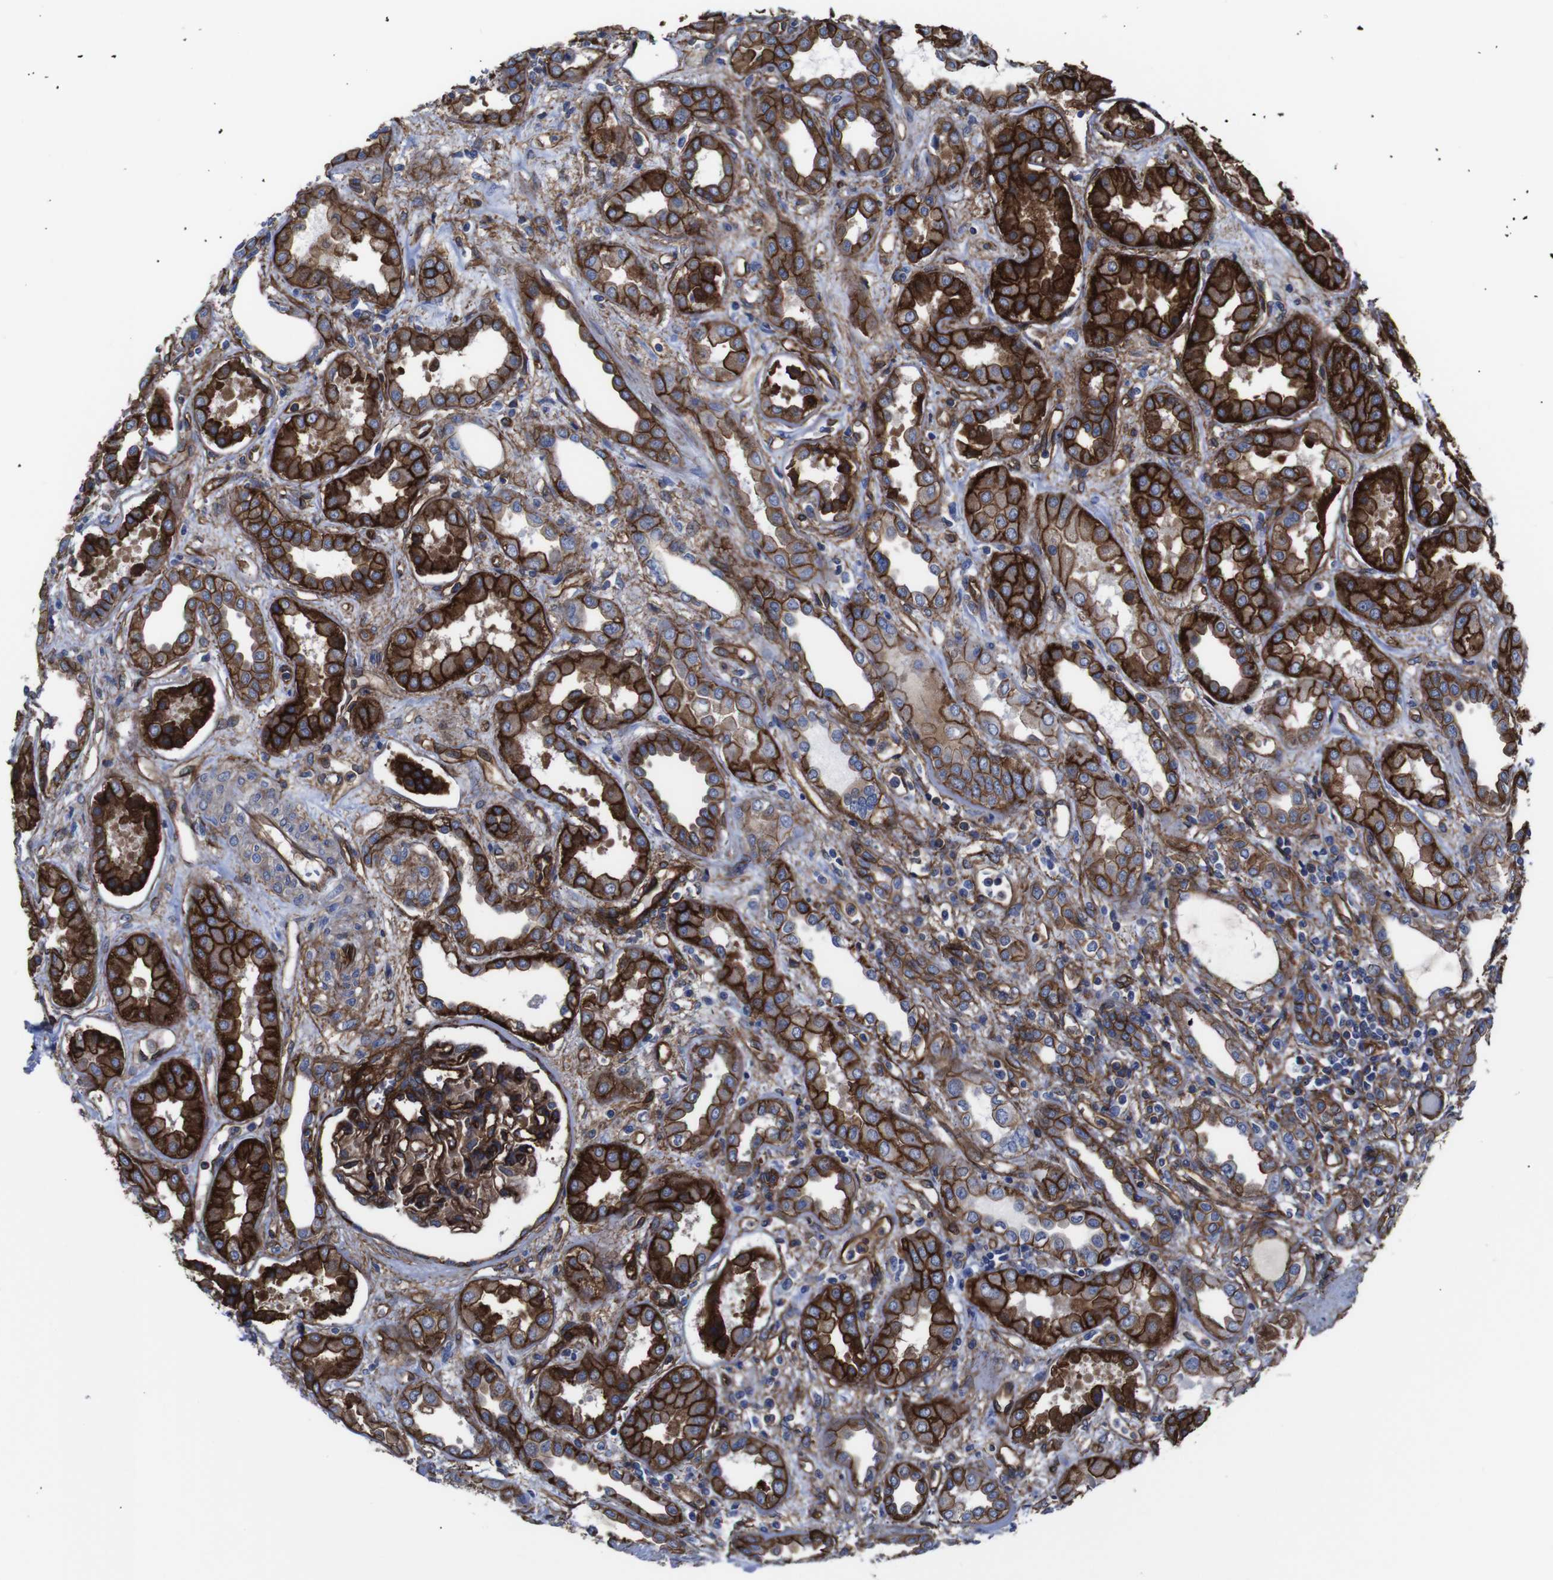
{"staining": {"intensity": "strong", "quantity": ">75%", "location": "cytoplasmic/membranous"}, "tissue": "kidney", "cell_type": "Cells in glomeruli", "image_type": "normal", "snomed": [{"axis": "morphology", "description": "Normal tissue, NOS"}, {"axis": "topography", "description": "Kidney"}], "caption": "Immunohistochemical staining of benign kidney displays high levels of strong cytoplasmic/membranous staining in approximately >75% of cells in glomeruli.", "gene": "SPTBN1", "patient": {"sex": "male", "age": 59}}